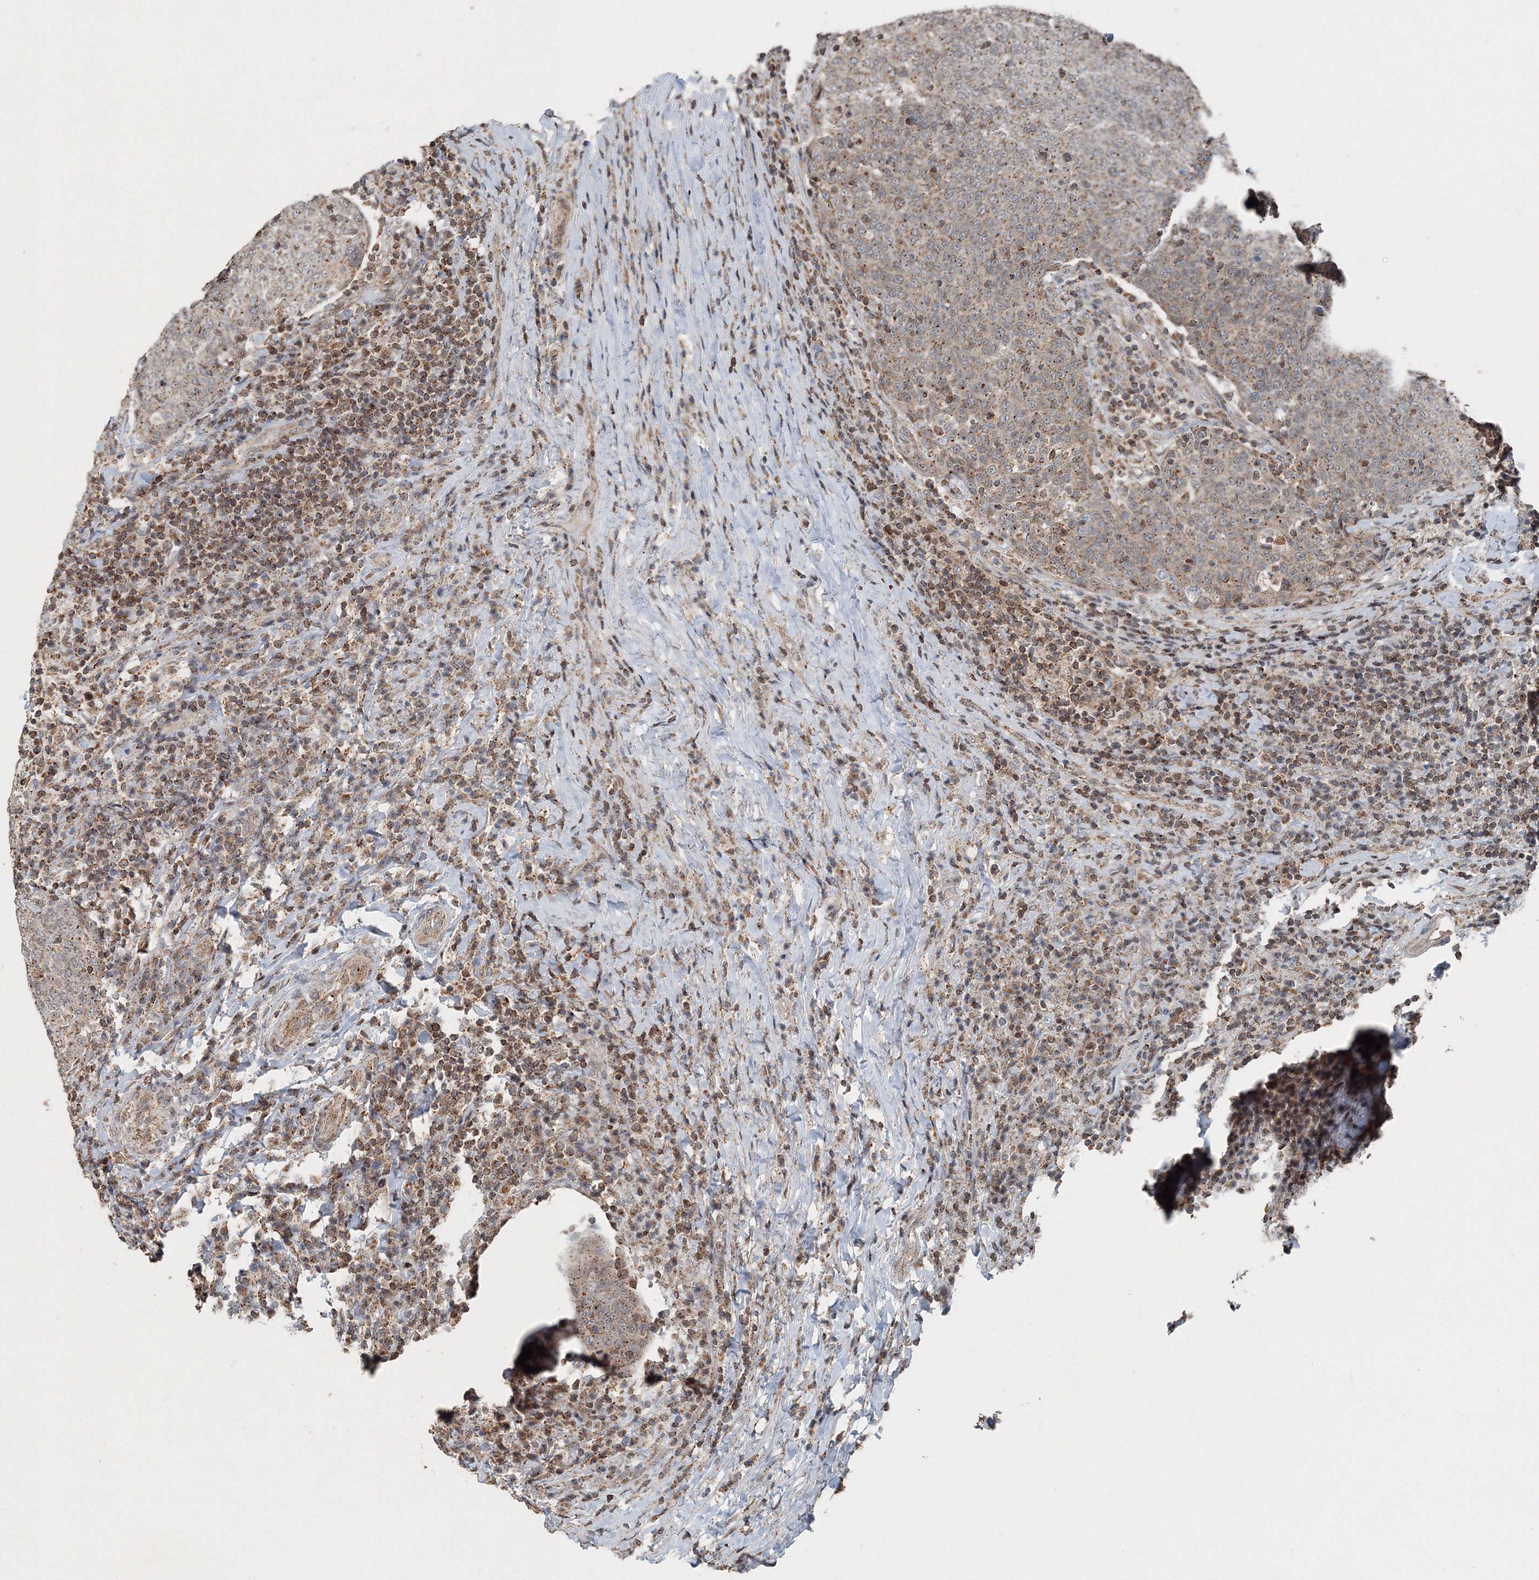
{"staining": {"intensity": "moderate", "quantity": ">75%", "location": "cytoplasmic/membranous"}, "tissue": "head and neck cancer", "cell_type": "Tumor cells", "image_type": "cancer", "snomed": [{"axis": "morphology", "description": "Squamous cell carcinoma, NOS"}, {"axis": "morphology", "description": "Squamous cell carcinoma, metastatic, NOS"}, {"axis": "topography", "description": "Lymph node"}, {"axis": "topography", "description": "Head-Neck"}], "caption": "Moderate cytoplasmic/membranous staining for a protein is present in about >75% of tumor cells of head and neck cancer (squamous cell carcinoma) using immunohistochemistry.", "gene": "AASDH", "patient": {"sex": "male", "age": 62}}